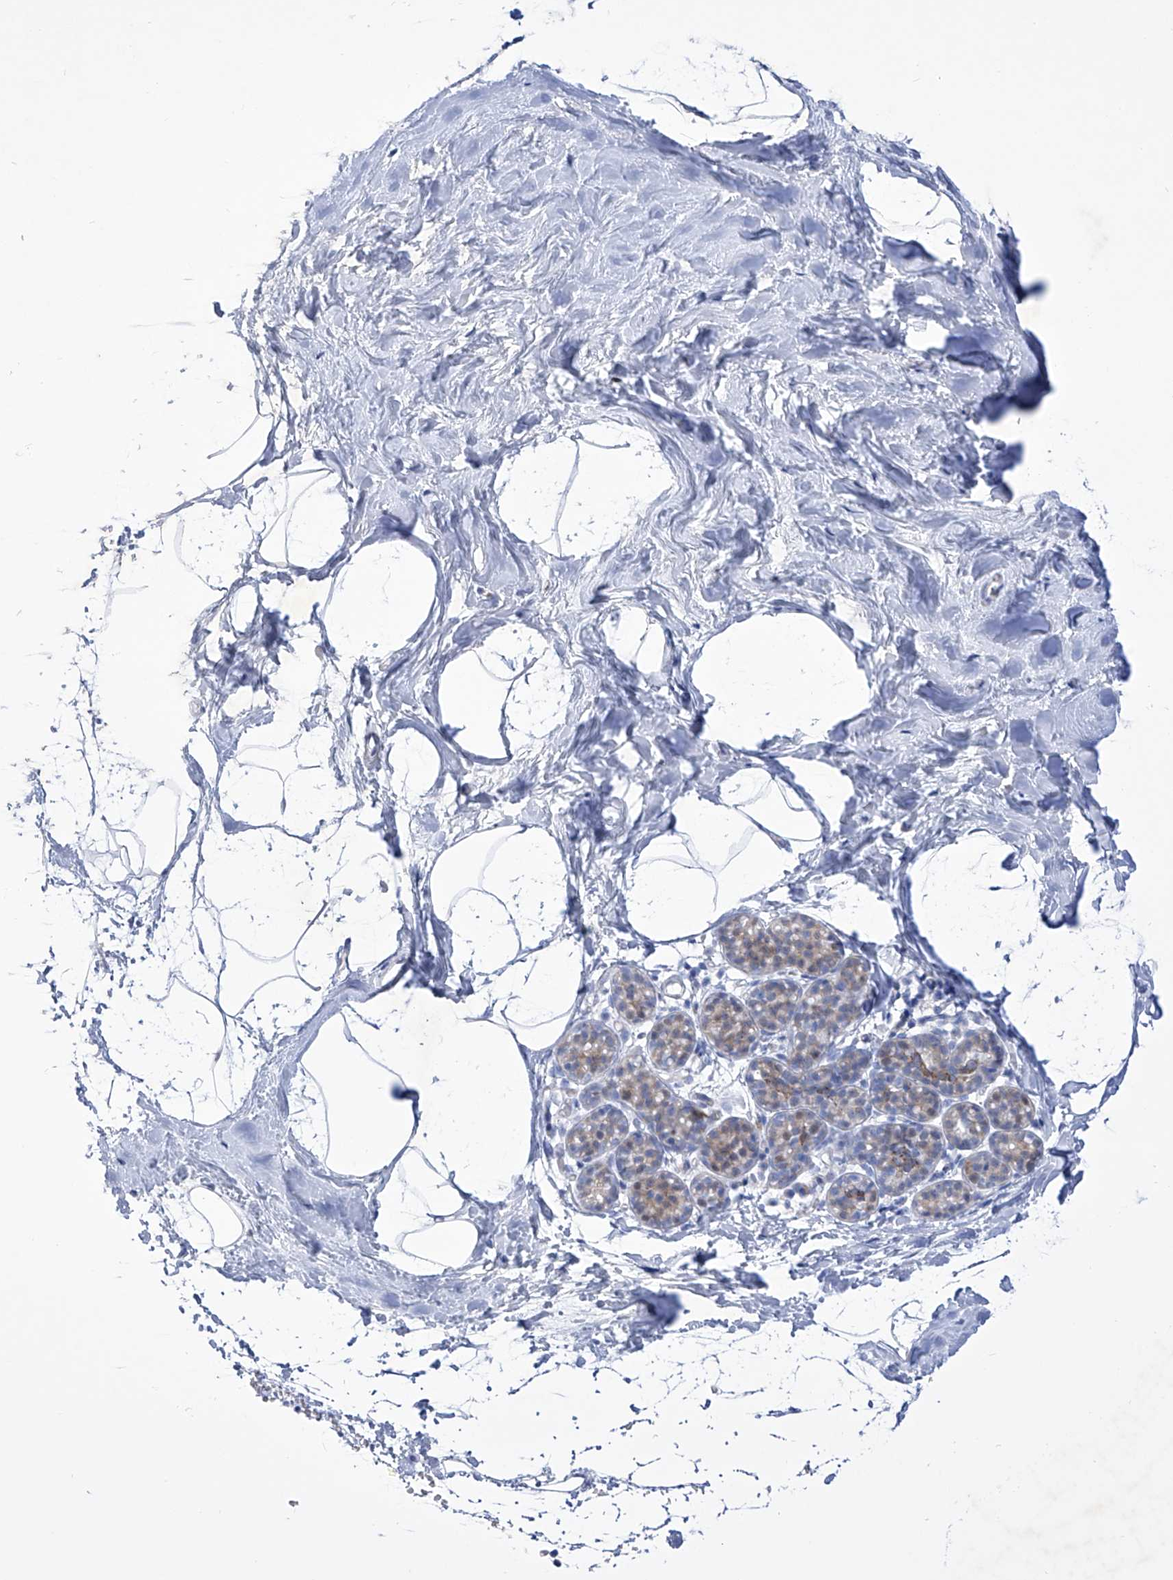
{"staining": {"intensity": "negative", "quantity": "none", "location": "none"}, "tissue": "breast", "cell_type": "Adipocytes", "image_type": "normal", "snomed": [{"axis": "morphology", "description": "Normal tissue, NOS"}, {"axis": "topography", "description": "Breast"}], "caption": "Image shows no protein positivity in adipocytes of unremarkable breast.", "gene": "C1orf87", "patient": {"sex": "female", "age": 62}}